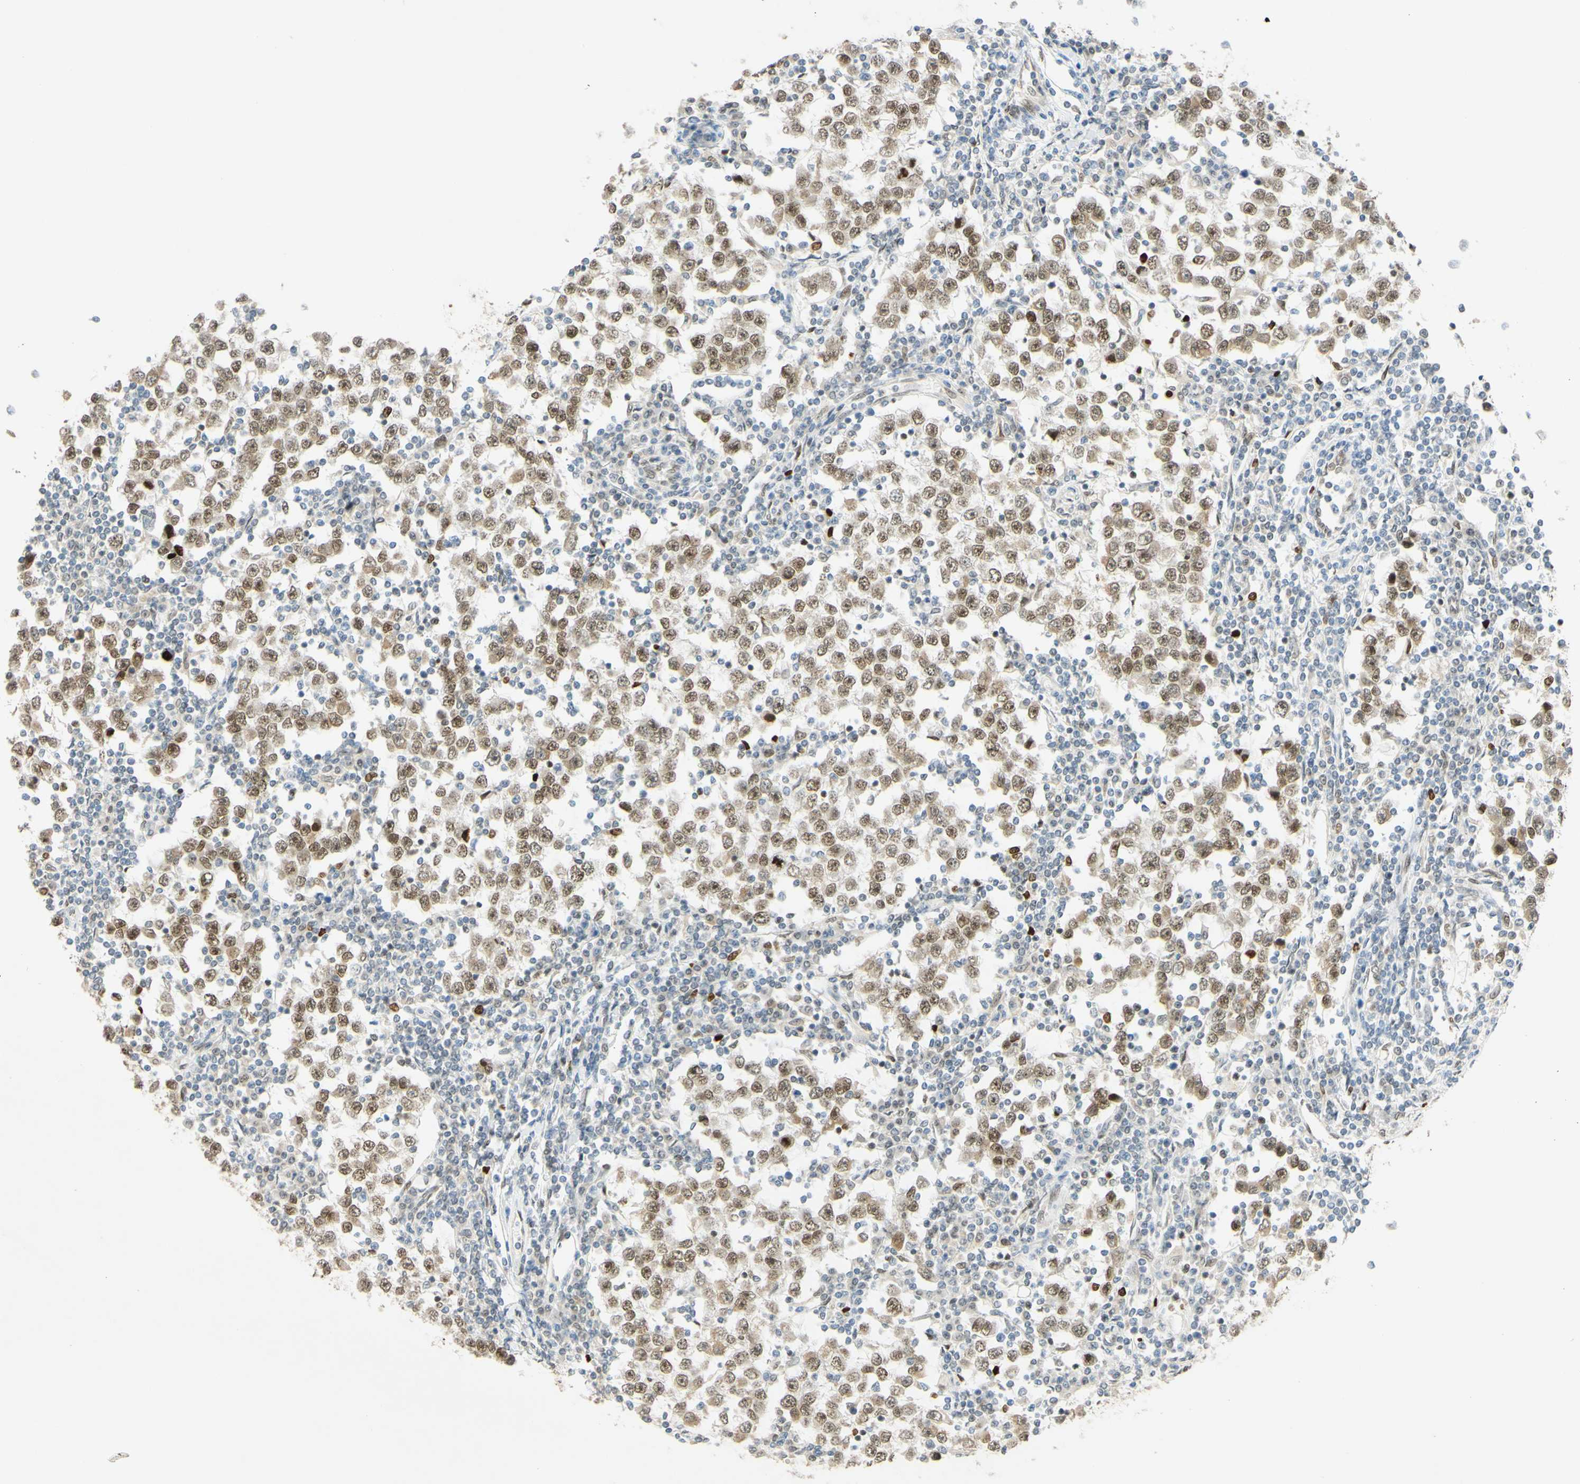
{"staining": {"intensity": "moderate", "quantity": ">75%", "location": "nuclear"}, "tissue": "testis cancer", "cell_type": "Tumor cells", "image_type": "cancer", "snomed": [{"axis": "morphology", "description": "Seminoma, NOS"}, {"axis": "topography", "description": "Testis"}], "caption": "Protein staining displays moderate nuclear expression in about >75% of tumor cells in testis cancer (seminoma). (IHC, brightfield microscopy, high magnification).", "gene": "POLB", "patient": {"sex": "male", "age": 65}}